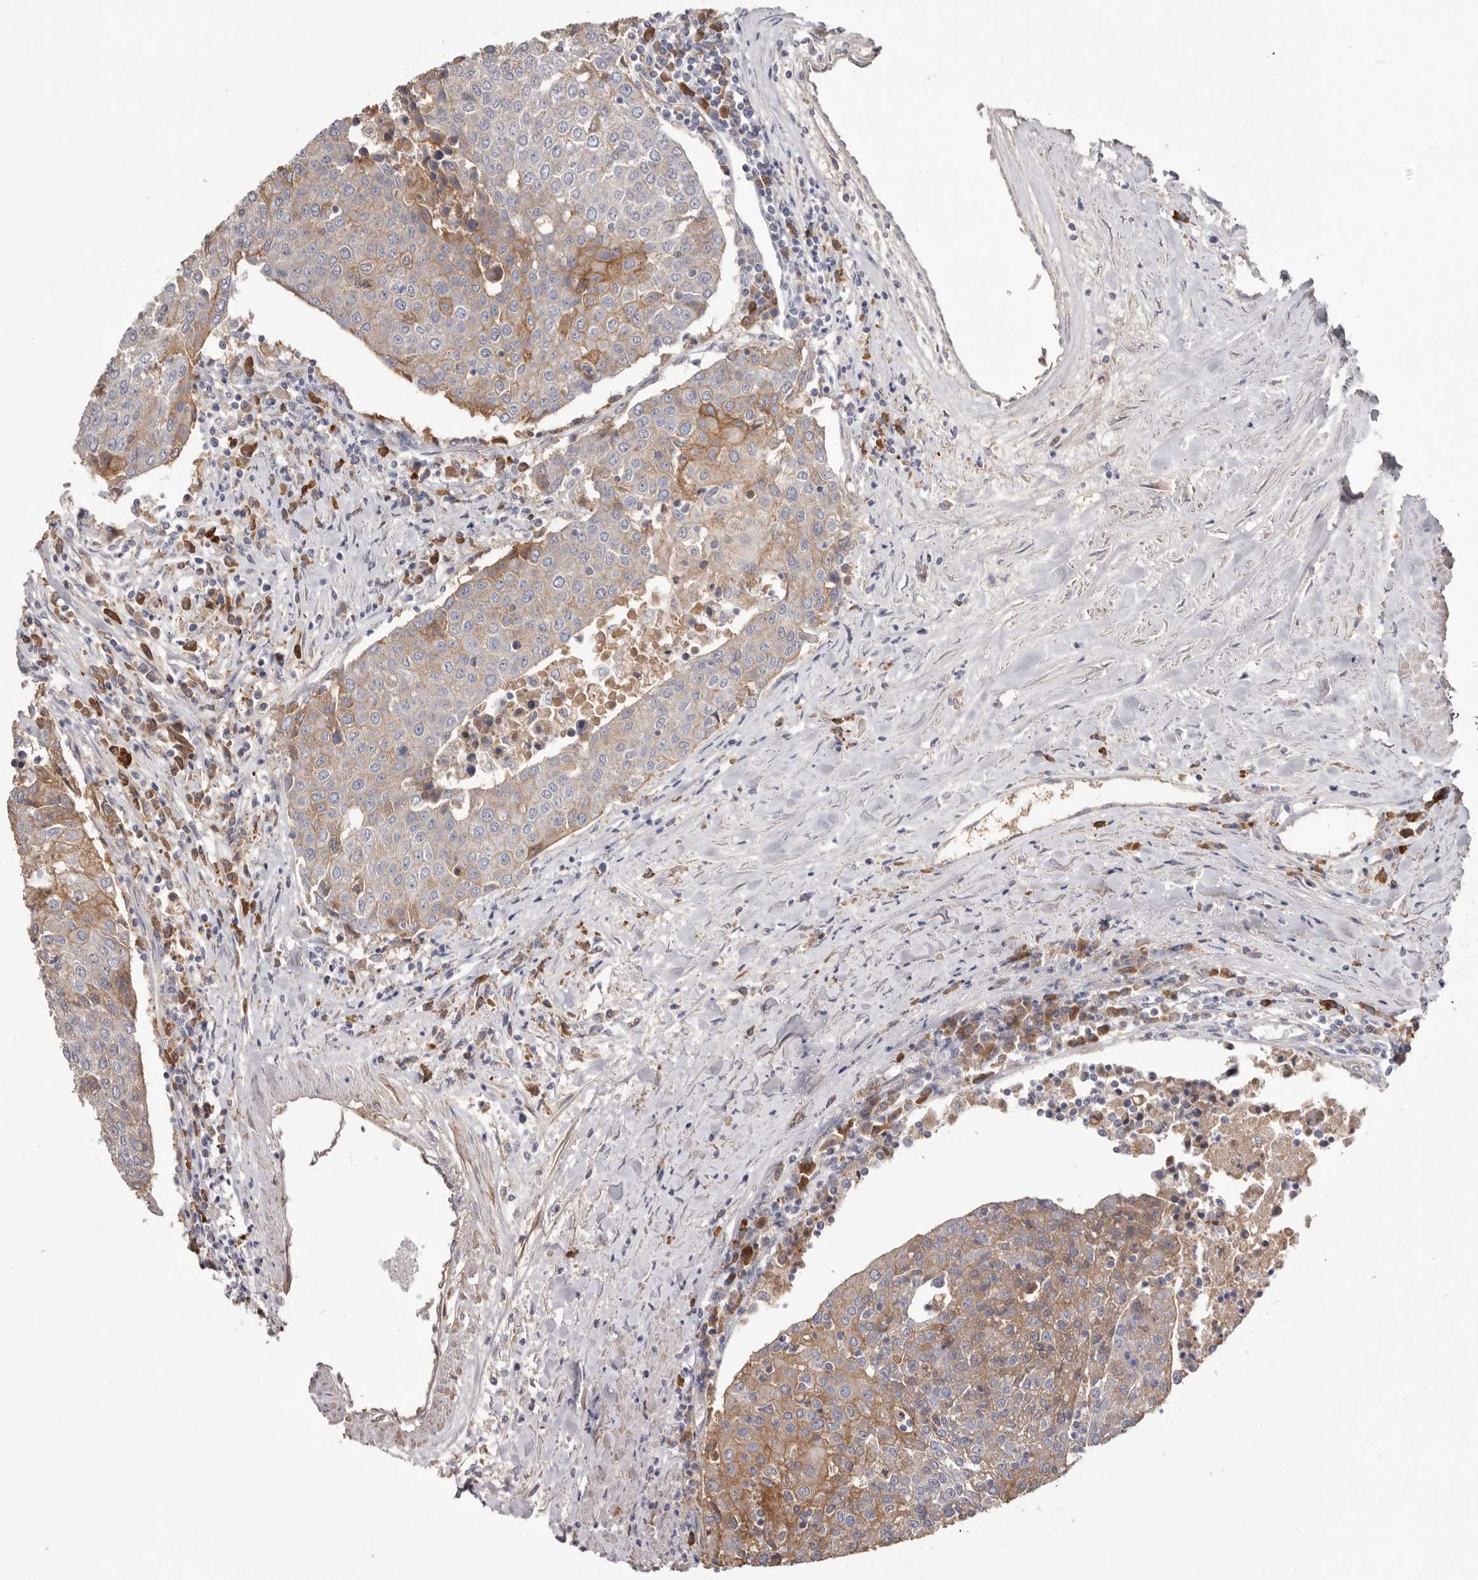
{"staining": {"intensity": "moderate", "quantity": "25%-75%", "location": "cytoplasmic/membranous"}, "tissue": "urothelial cancer", "cell_type": "Tumor cells", "image_type": "cancer", "snomed": [{"axis": "morphology", "description": "Urothelial carcinoma, High grade"}, {"axis": "topography", "description": "Urinary bladder"}], "caption": "Immunohistochemical staining of urothelial cancer reveals medium levels of moderate cytoplasmic/membranous staining in about 25%-75% of tumor cells.", "gene": "HCAR2", "patient": {"sex": "female", "age": 85}}